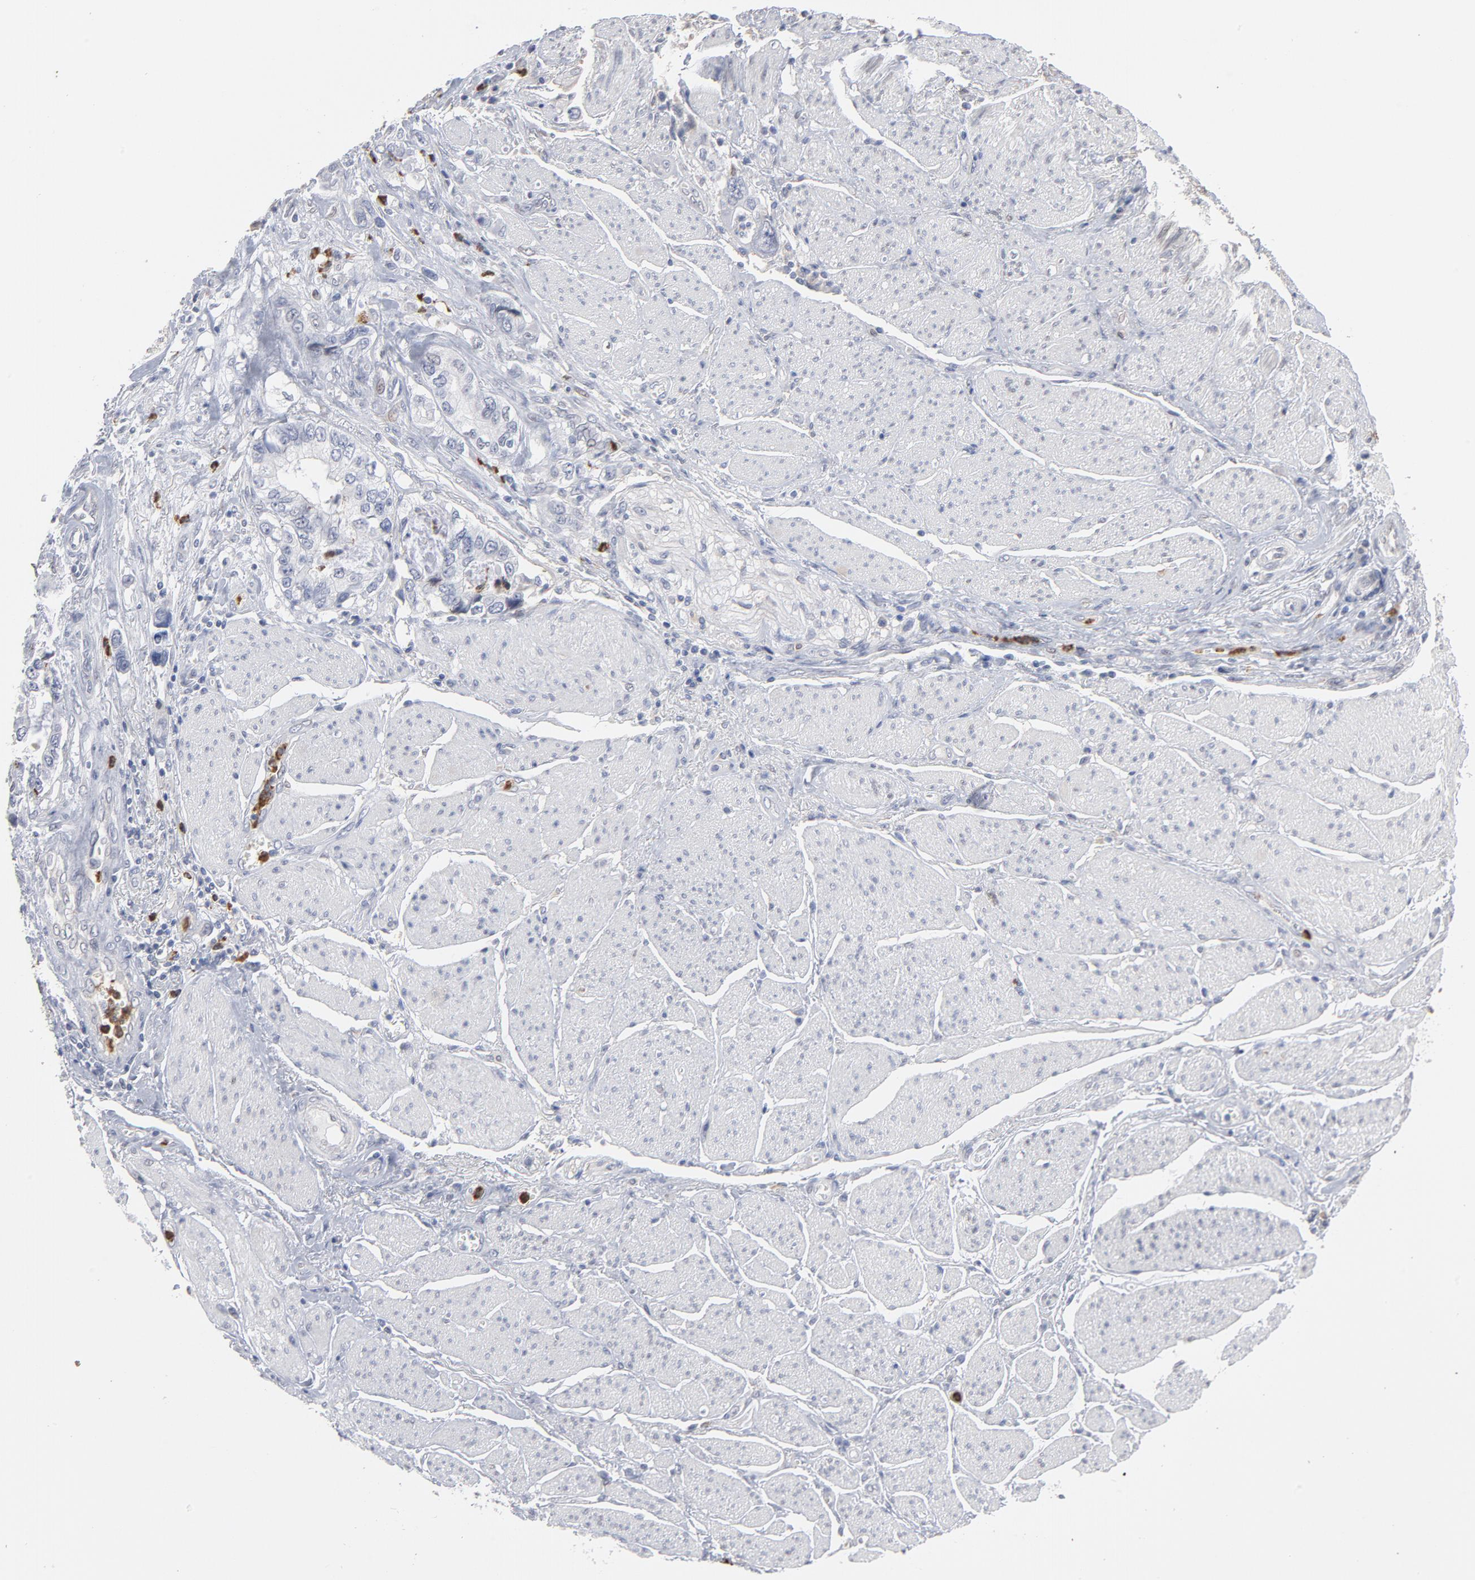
{"staining": {"intensity": "negative", "quantity": "none", "location": "none"}, "tissue": "stomach cancer", "cell_type": "Tumor cells", "image_type": "cancer", "snomed": [{"axis": "morphology", "description": "Adenocarcinoma, NOS"}, {"axis": "topography", "description": "Pancreas"}, {"axis": "topography", "description": "Stomach, upper"}], "caption": "The micrograph reveals no staining of tumor cells in stomach cancer (adenocarcinoma). Nuclei are stained in blue.", "gene": "PNMA1", "patient": {"sex": "male", "age": 77}}